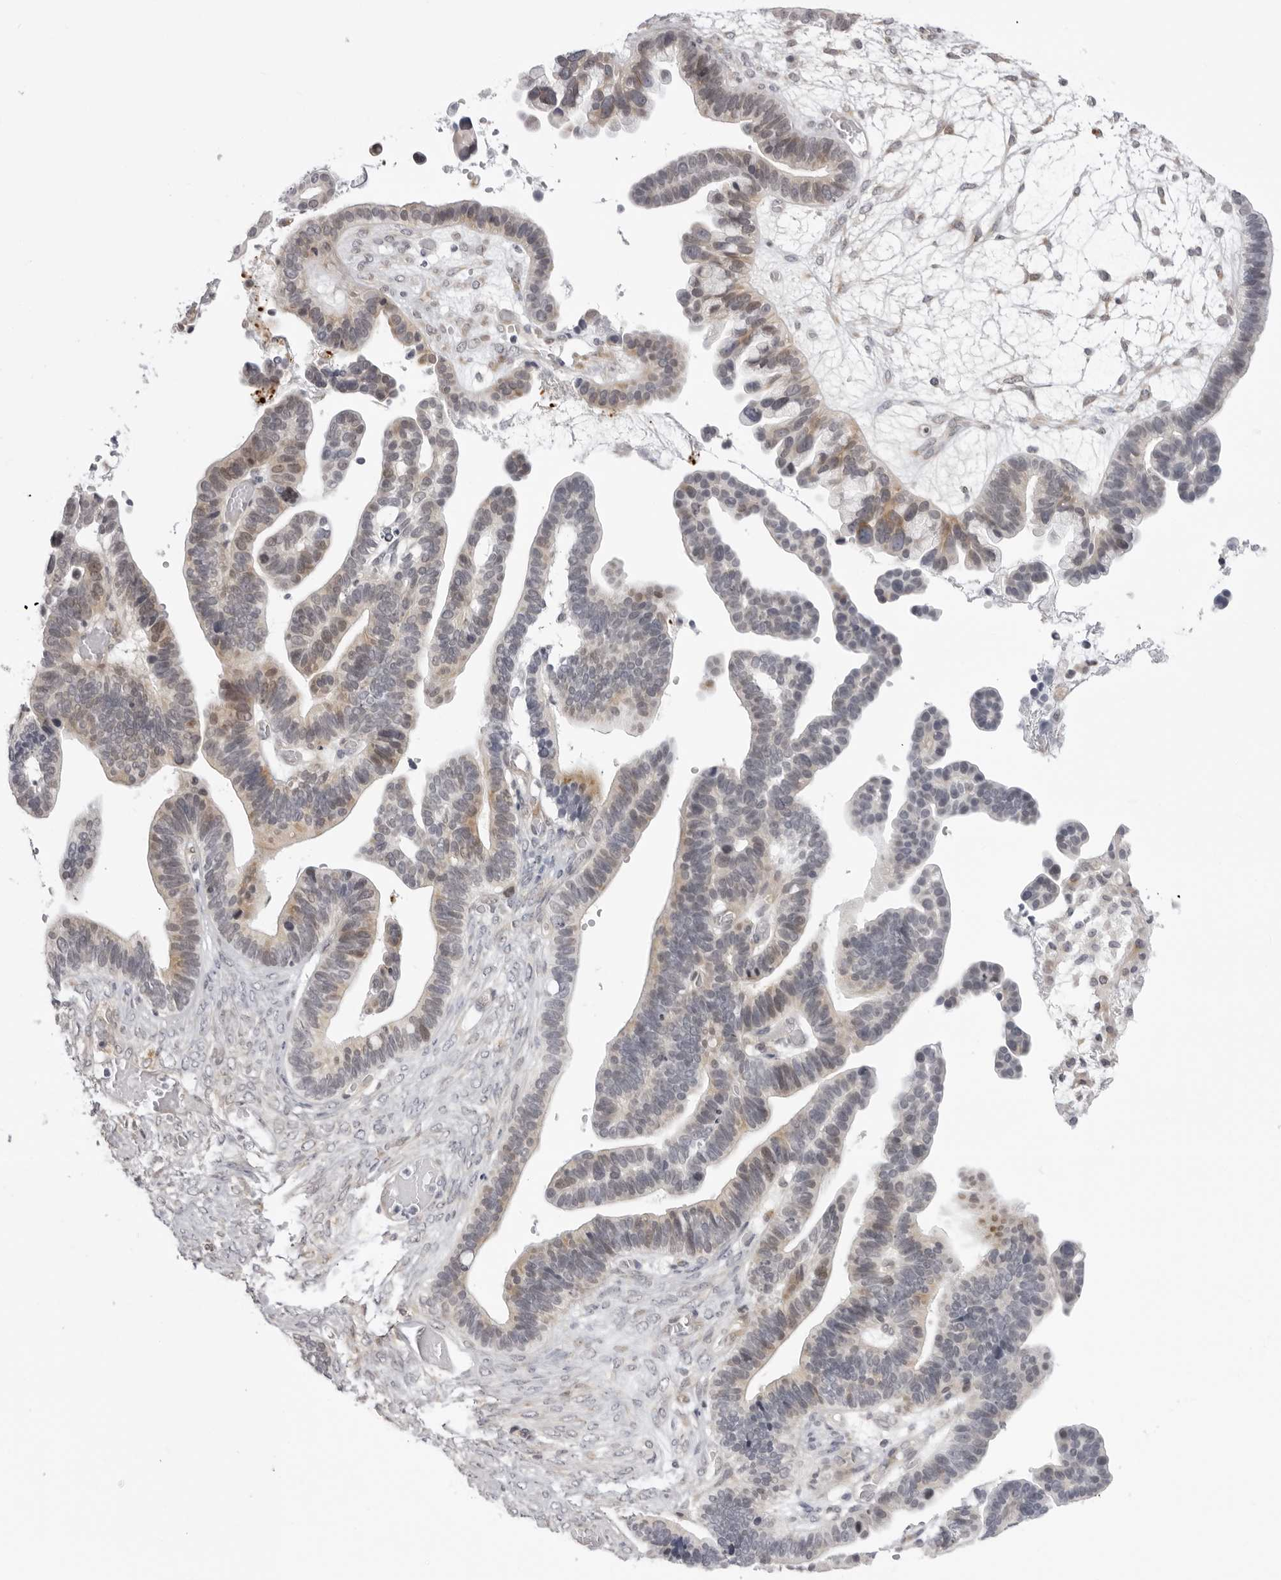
{"staining": {"intensity": "moderate", "quantity": "25%-75%", "location": "cytoplasmic/membranous"}, "tissue": "ovarian cancer", "cell_type": "Tumor cells", "image_type": "cancer", "snomed": [{"axis": "morphology", "description": "Cystadenocarcinoma, serous, NOS"}, {"axis": "topography", "description": "Ovary"}], "caption": "Ovarian serous cystadenocarcinoma stained with a brown dye demonstrates moderate cytoplasmic/membranous positive expression in about 25%-75% of tumor cells.", "gene": "SUGCT", "patient": {"sex": "female", "age": 56}}